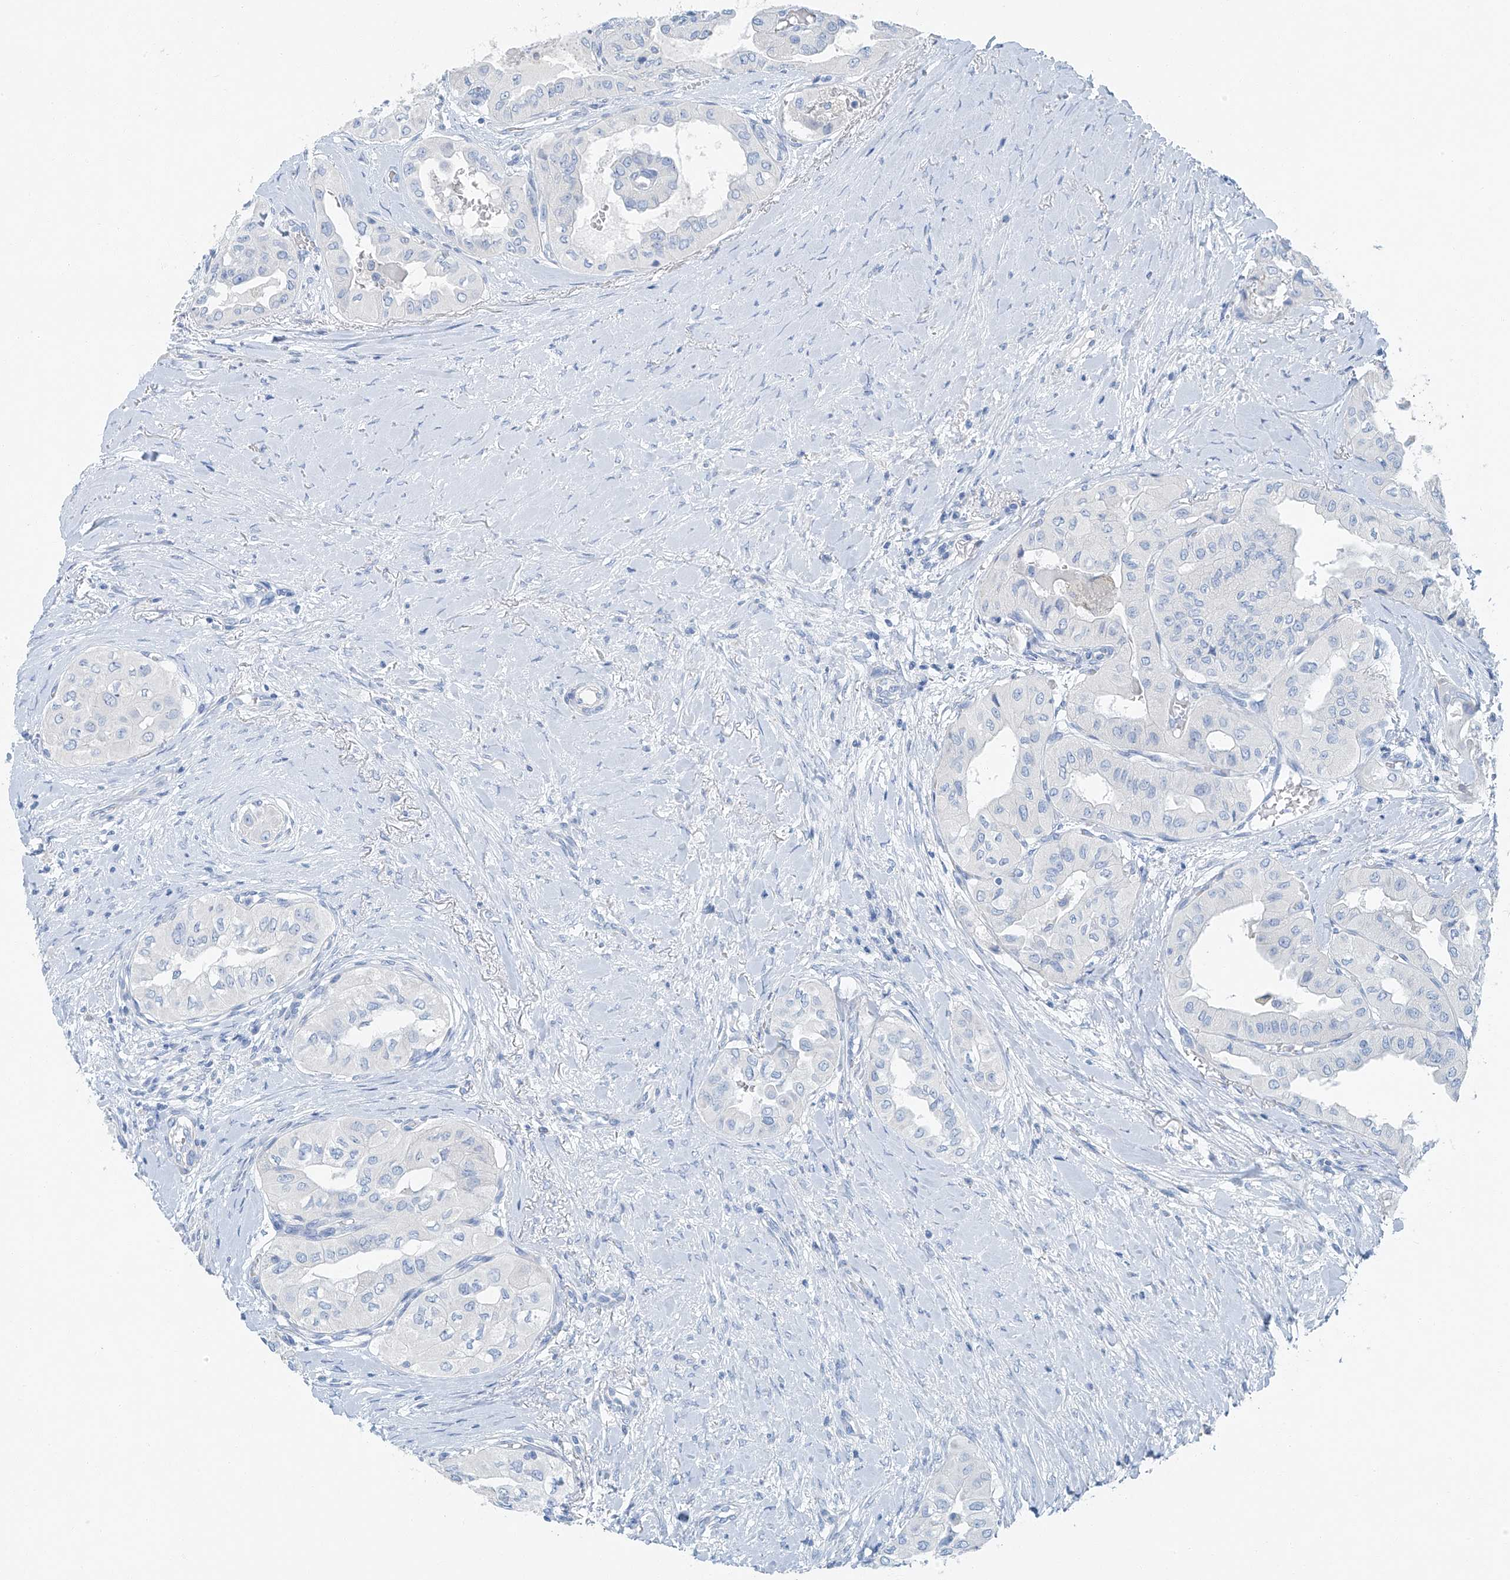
{"staining": {"intensity": "negative", "quantity": "none", "location": "none"}, "tissue": "thyroid cancer", "cell_type": "Tumor cells", "image_type": "cancer", "snomed": [{"axis": "morphology", "description": "Papillary adenocarcinoma, NOS"}, {"axis": "topography", "description": "Thyroid gland"}], "caption": "IHC of thyroid papillary adenocarcinoma demonstrates no expression in tumor cells.", "gene": "C1orf87", "patient": {"sex": "female", "age": 59}}